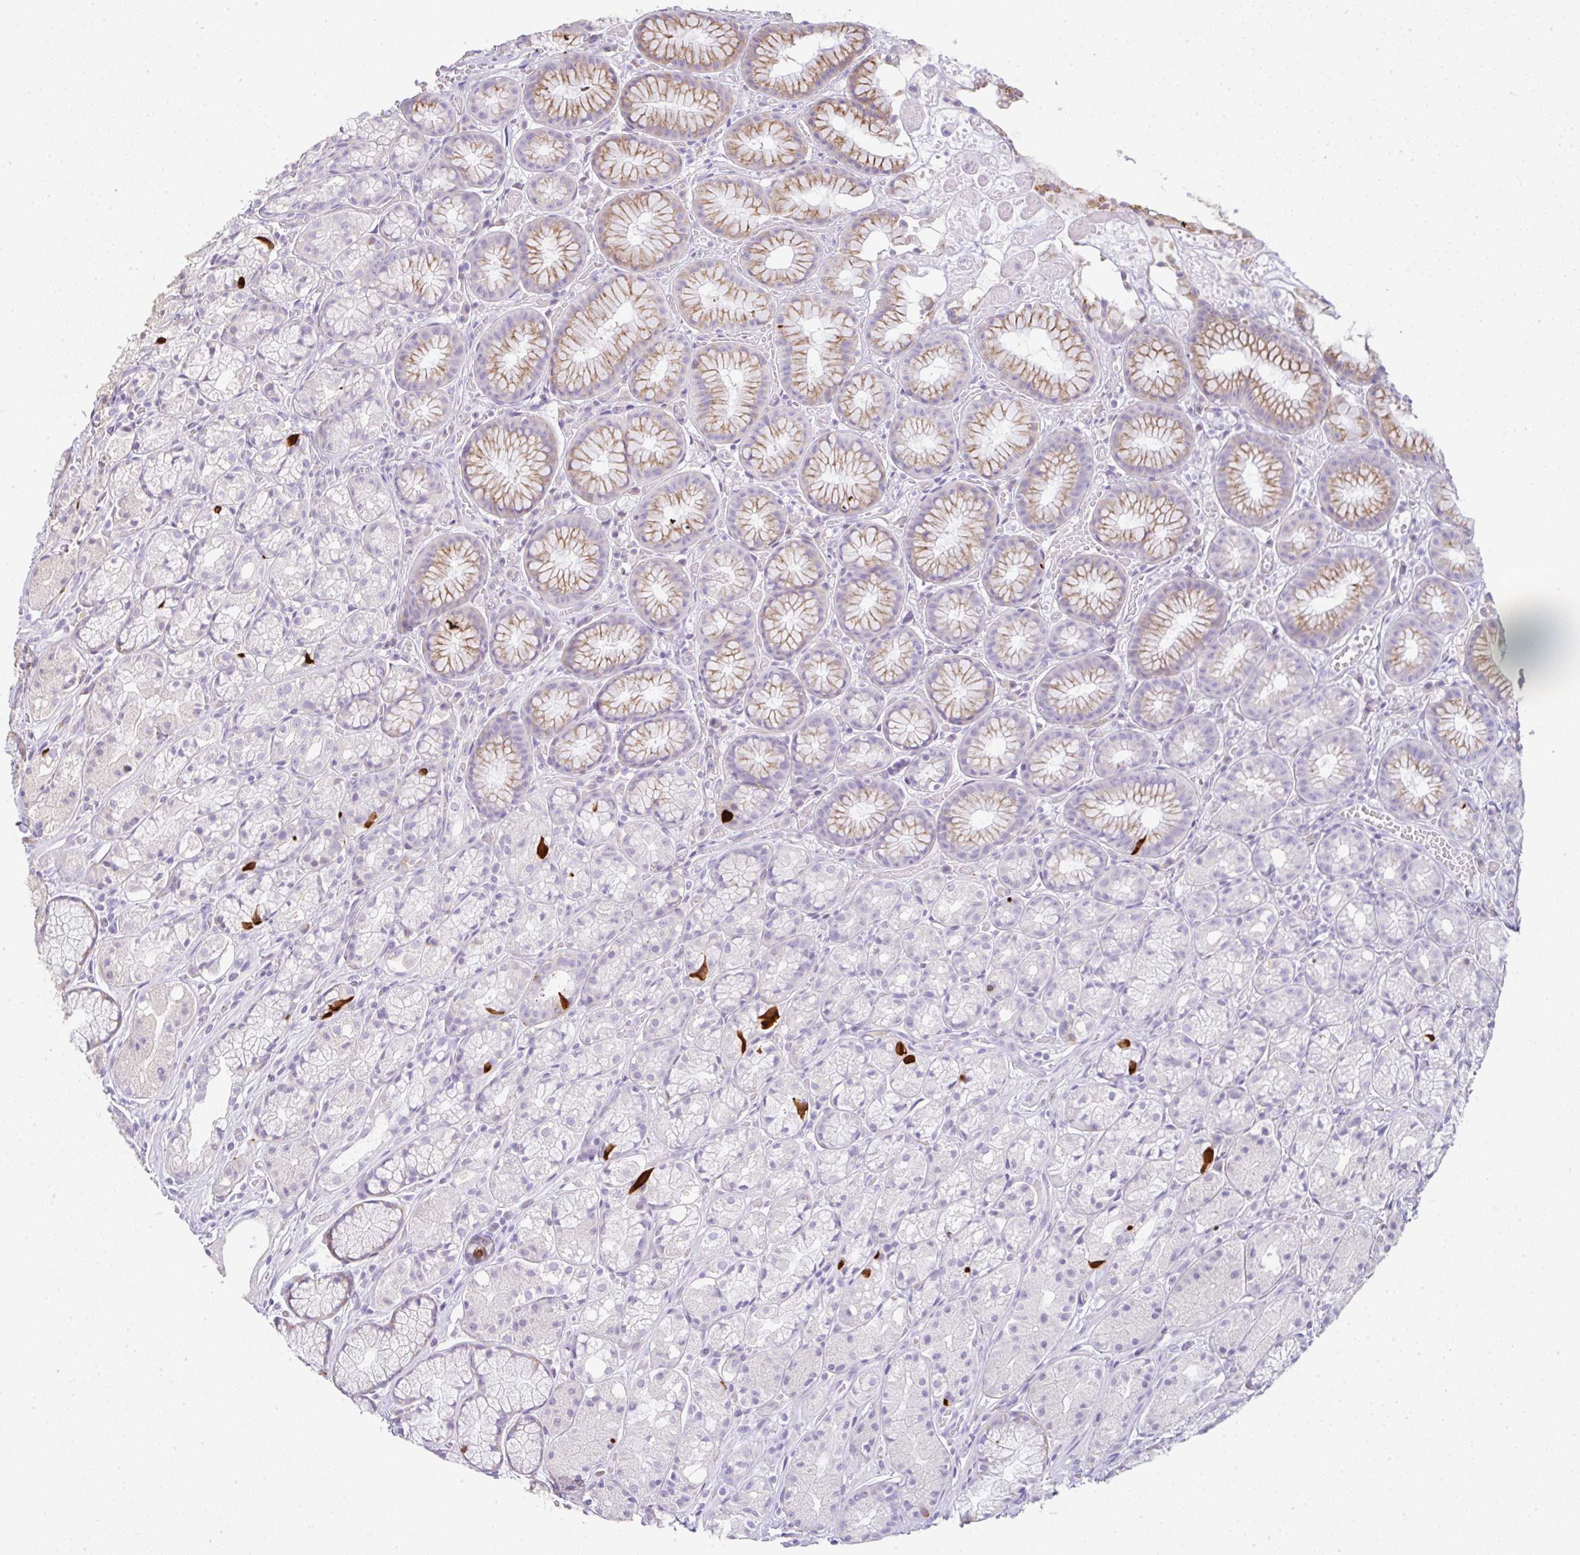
{"staining": {"intensity": "strong", "quantity": "<25%", "location": "cytoplasmic/membranous"}, "tissue": "stomach", "cell_type": "Glandular cells", "image_type": "normal", "snomed": [{"axis": "morphology", "description": "Normal tissue, NOS"}, {"axis": "topography", "description": "Smooth muscle"}, {"axis": "topography", "description": "Stomach"}], "caption": "Strong cytoplasmic/membranous positivity is identified in about <25% of glandular cells in unremarkable stomach.", "gene": "LPAR4", "patient": {"sex": "male", "age": 70}}